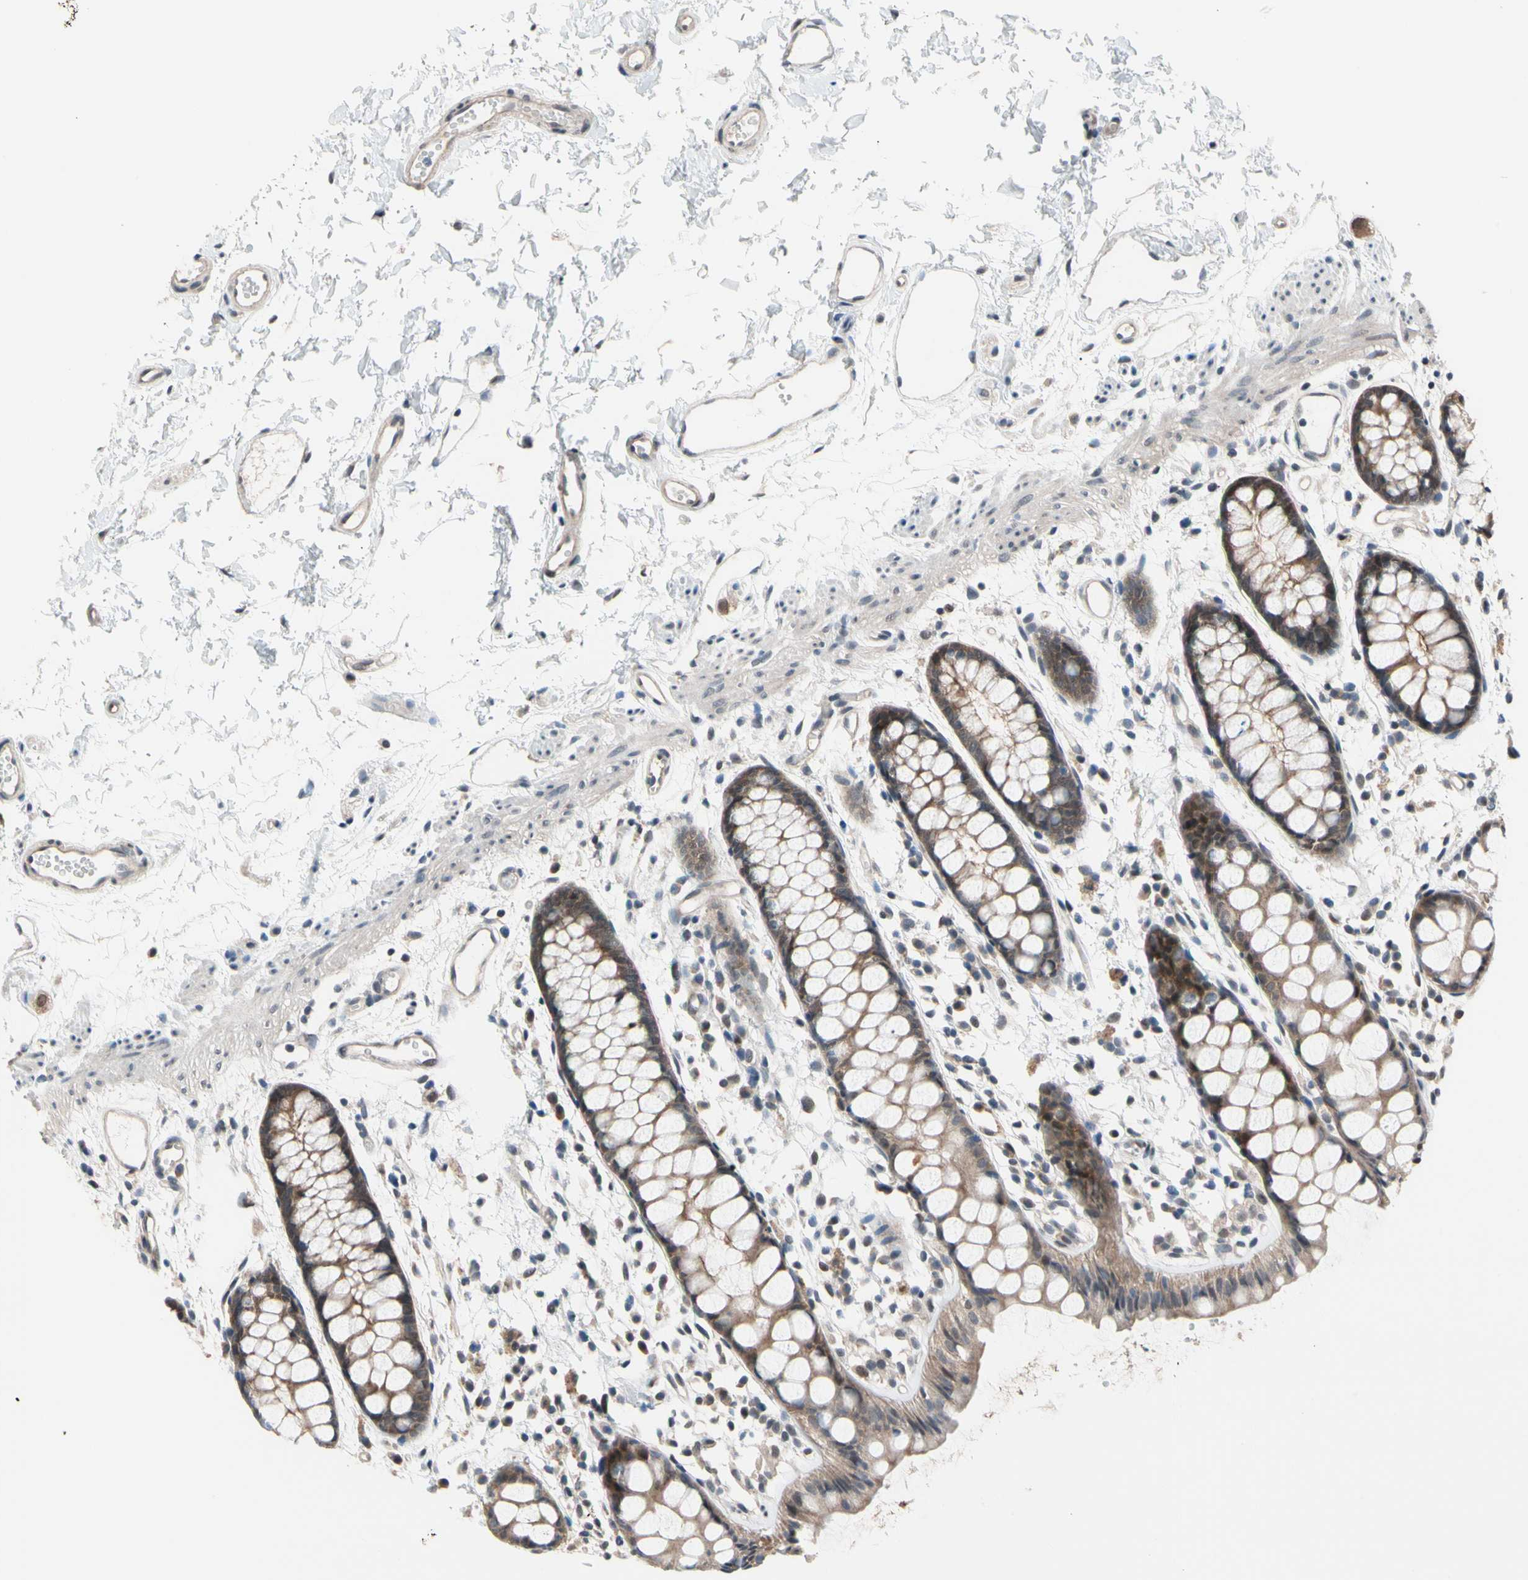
{"staining": {"intensity": "strong", "quantity": ">75%", "location": "cytoplasmic/membranous"}, "tissue": "rectum", "cell_type": "Glandular cells", "image_type": "normal", "snomed": [{"axis": "morphology", "description": "Normal tissue, NOS"}, {"axis": "topography", "description": "Rectum"}], "caption": "Brown immunohistochemical staining in unremarkable rectum reveals strong cytoplasmic/membranous expression in about >75% of glandular cells.", "gene": "NGEF", "patient": {"sex": "female", "age": 66}}